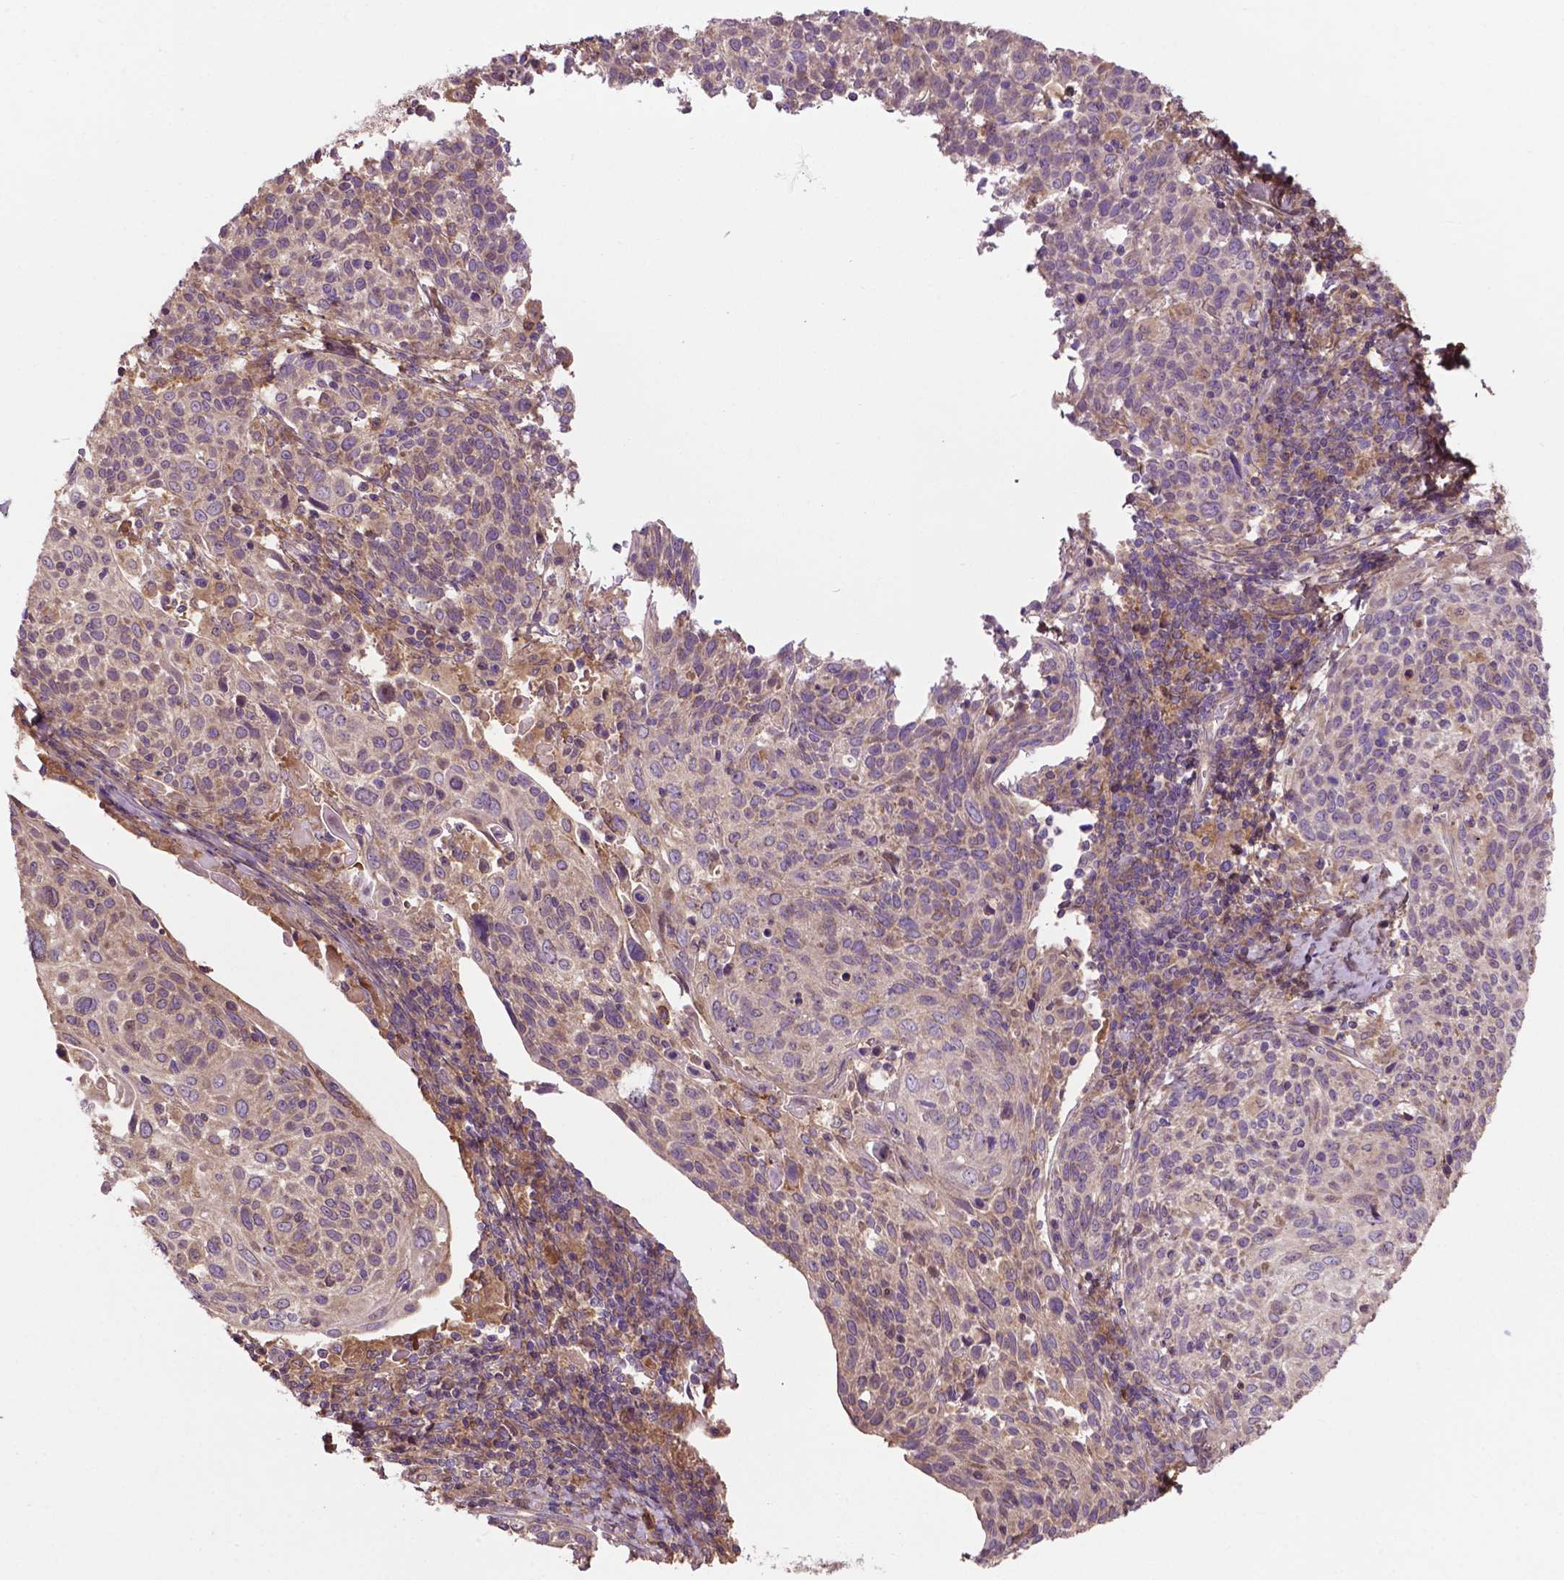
{"staining": {"intensity": "weak", "quantity": "<25%", "location": "cytoplasmic/membranous"}, "tissue": "cervical cancer", "cell_type": "Tumor cells", "image_type": "cancer", "snomed": [{"axis": "morphology", "description": "Squamous cell carcinoma, NOS"}, {"axis": "topography", "description": "Cervix"}], "caption": "Human cervical squamous cell carcinoma stained for a protein using IHC exhibits no positivity in tumor cells.", "gene": "GJA9", "patient": {"sex": "female", "age": 61}}